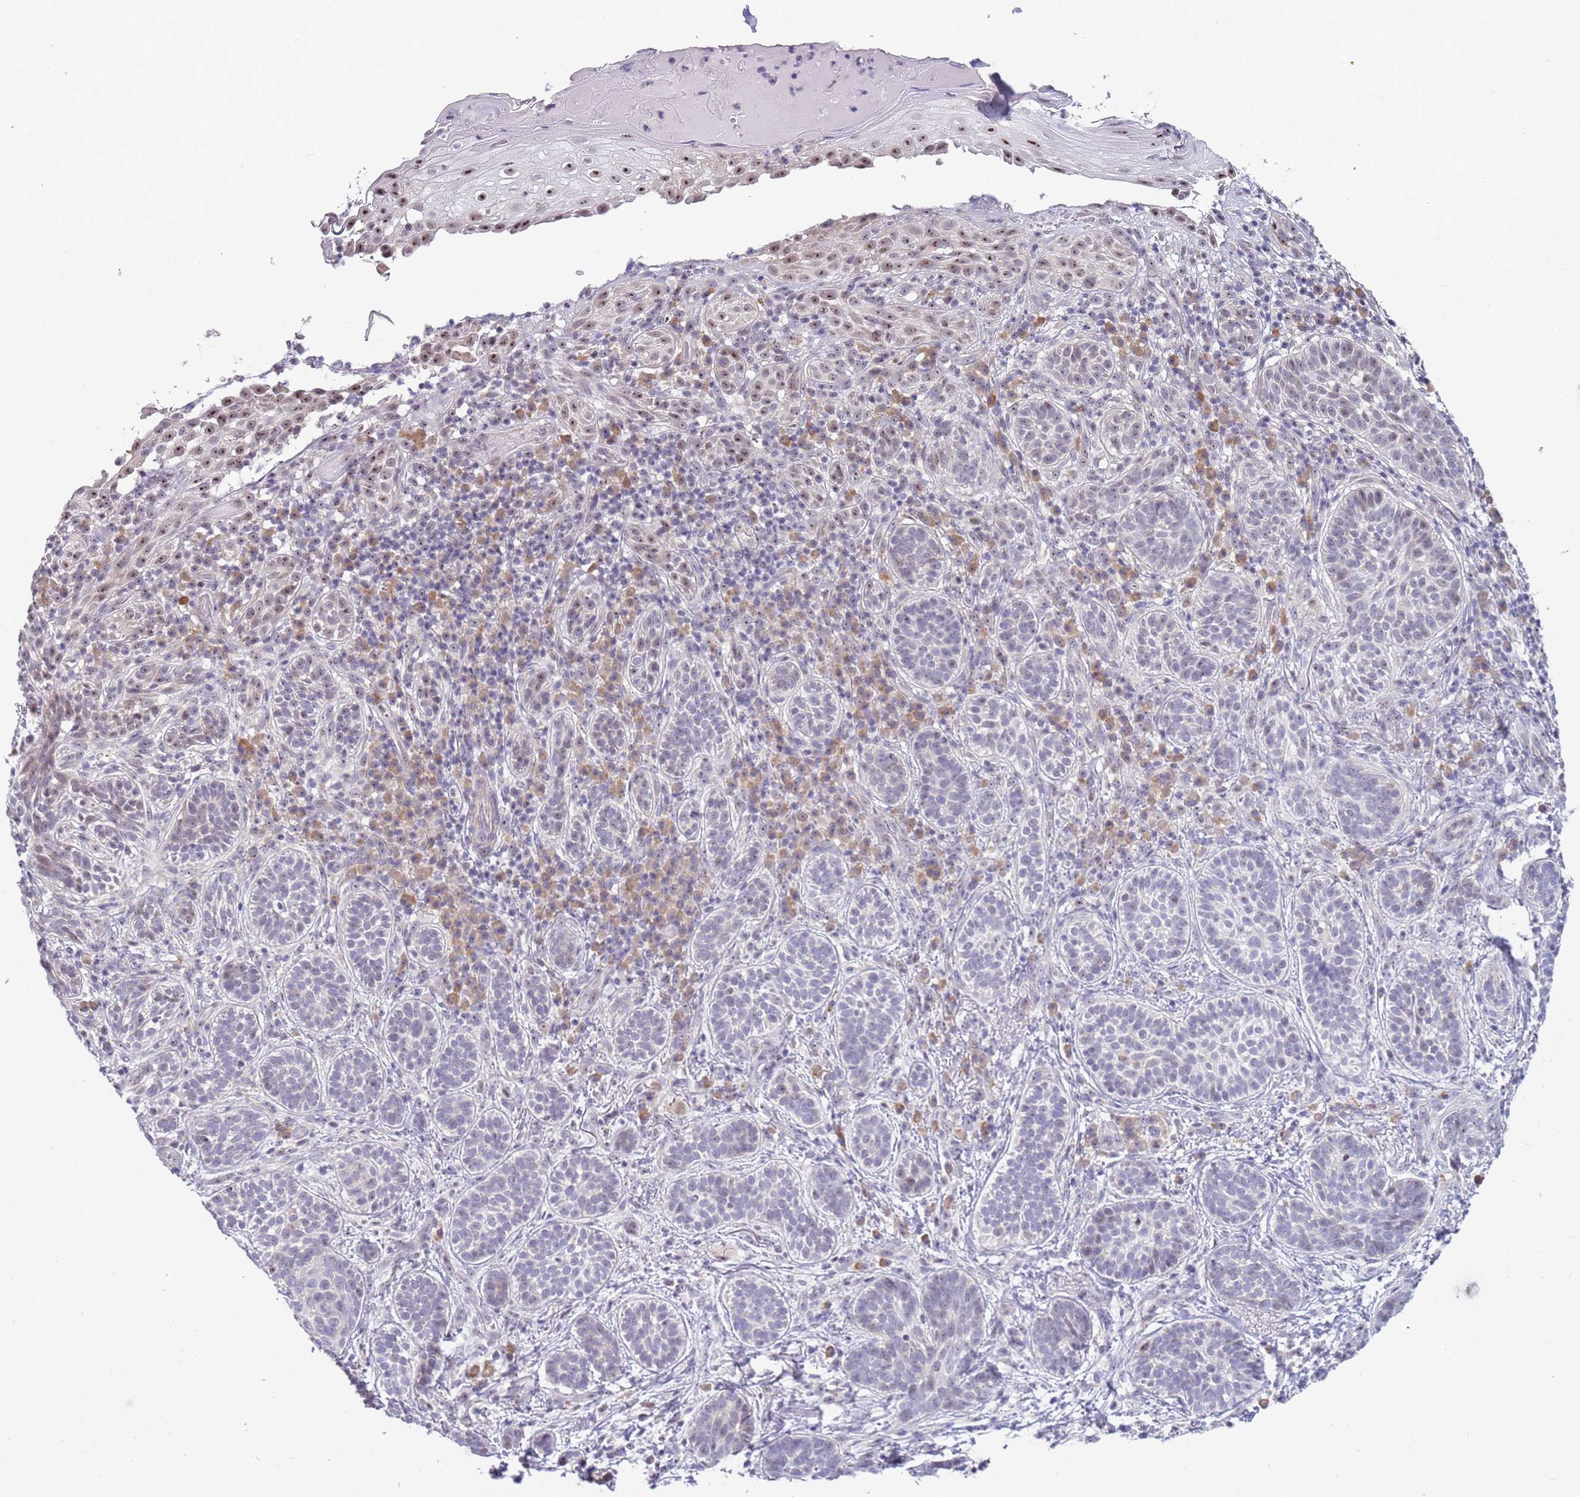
{"staining": {"intensity": "negative", "quantity": "none", "location": "none"}, "tissue": "skin cancer", "cell_type": "Tumor cells", "image_type": "cancer", "snomed": [{"axis": "morphology", "description": "Basal cell carcinoma"}, {"axis": "topography", "description": "Skin"}], "caption": "Immunohistochemistry of human skin cancer (basal cell carcinoma) shows no staining in tumor cells.", "gene": "UCMA", "patient": {"sex": "male", "age": 71}}